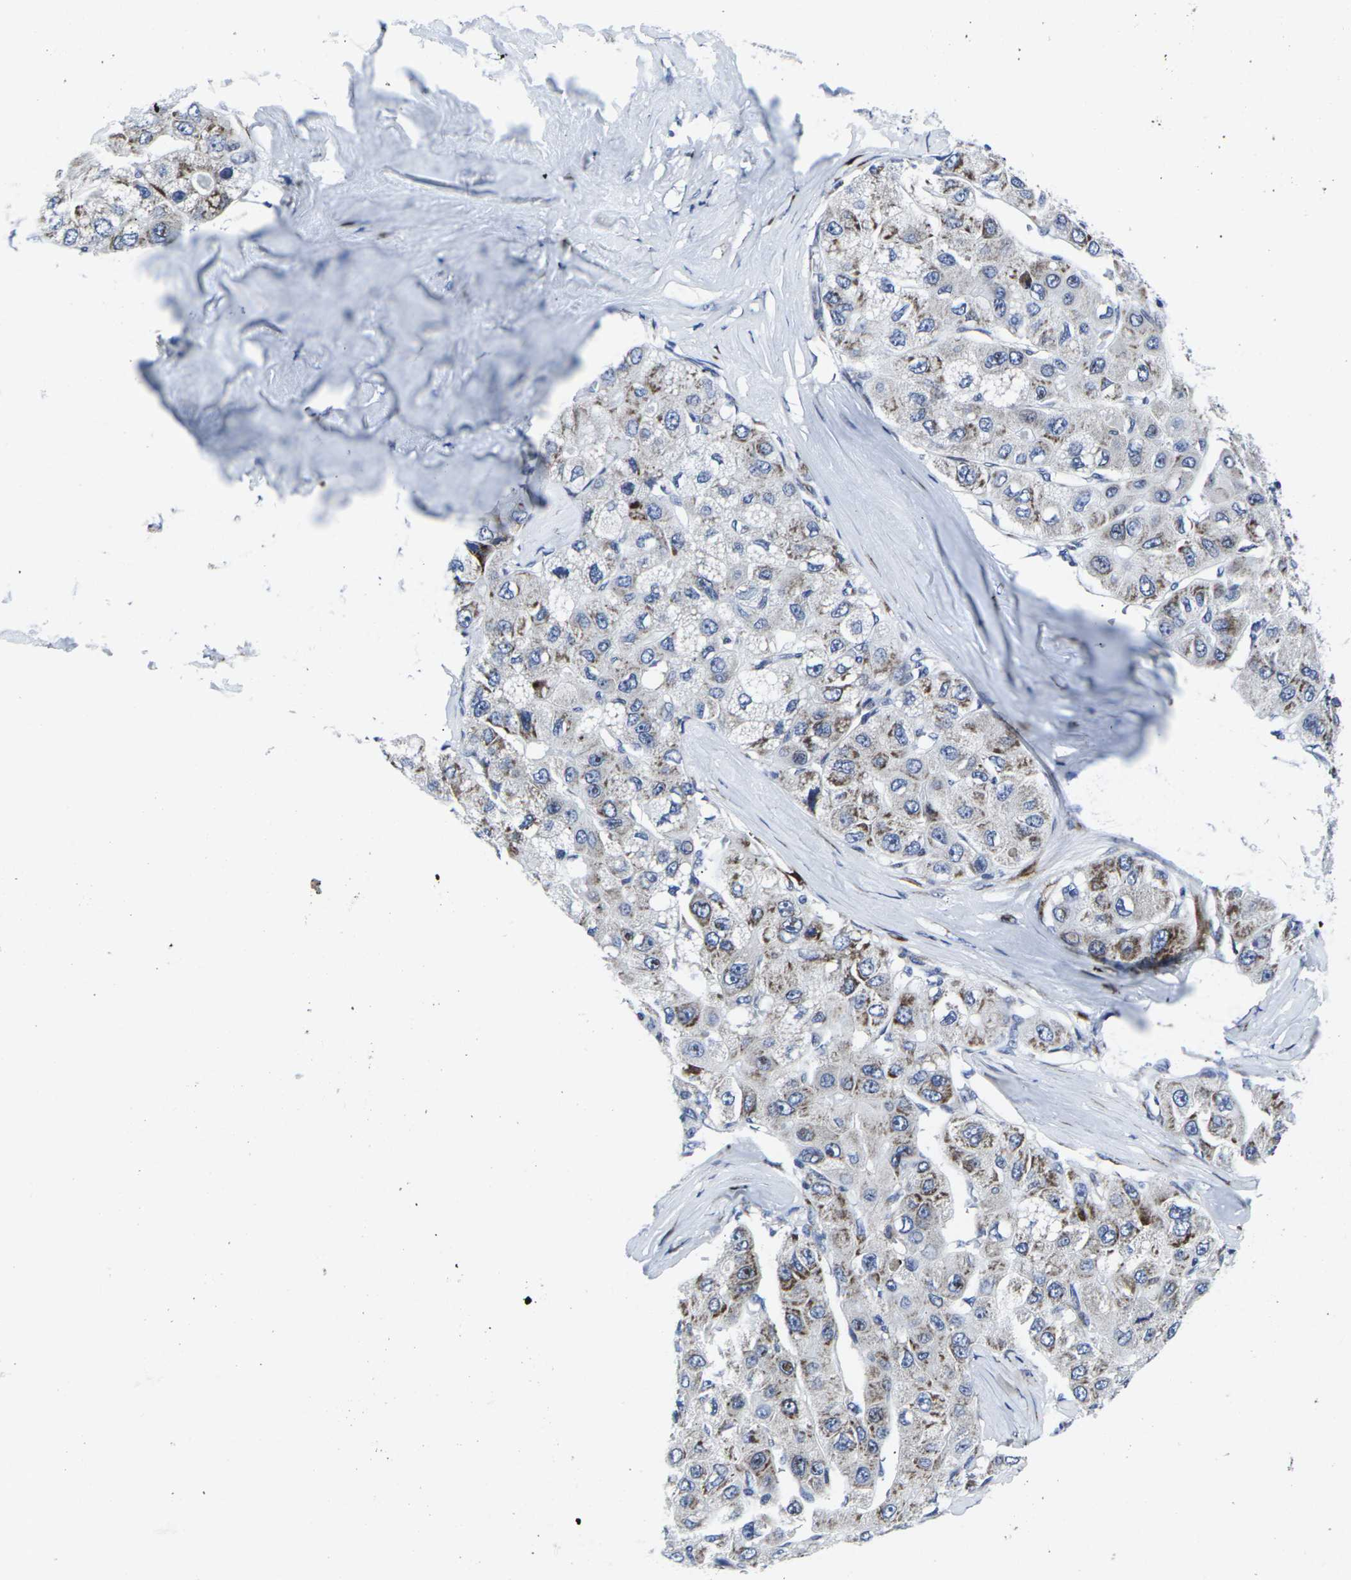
{"staining": {"intensity": "moderate", "quantity": "25%-75%", "location": "cytoplasmic/membranous"}, "tissue": "liver cancer", "cell_type": "Tumor cells", "image_type": "cancer", "snomed": [{"axis": "morphology", "description": "Carcinoma, Hepatocellular, NOS"}, {"axis": "topography", "description": "Liver"}], "caption": "Immunohistochemical staining of liver hepatocellular carcinoma shows moderate cytoplasmic/membranous protein positivity in about 25%-75% of tumor cells.", "gene": "RPN1", "patient": {"sex": "male", "age": 80}}